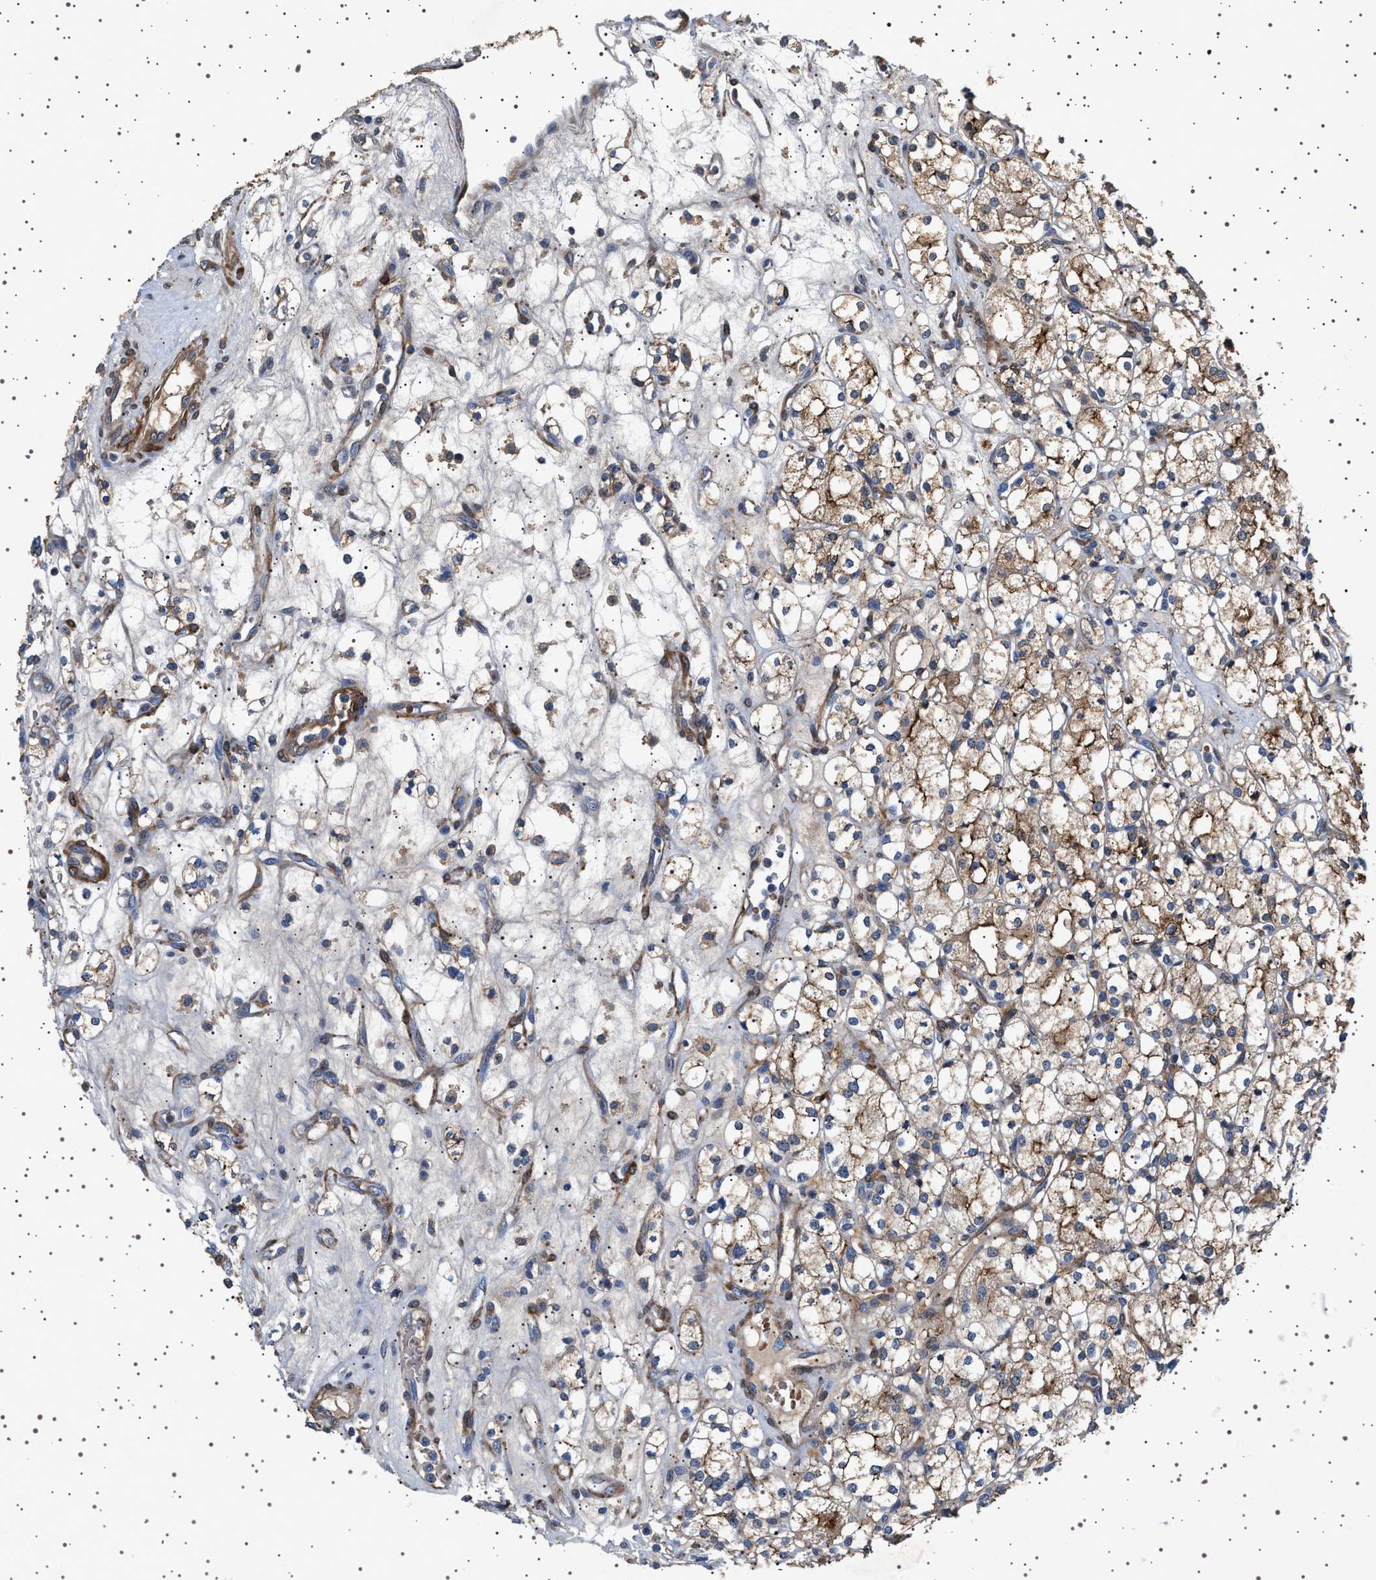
{"staining": {"intensity": "moderate", "quantity": ">75%", "location": "cytoplasmic/membranous"}, "tissue": "renal cancer", "cell_type": "Tumor cells", "image_type": "cancer", "snomed": [{"axis": "morphology", "description": "Adenocarcinoma, NOS"}, {"axis": "topography", "description": "Kidney"}], "caption": "This histopathology image exhibits immunohistochemistry (IHC) staining of renal adenocarcinoma, with medium moderate cytoplasmic/membranous staining in about >75% of tumor cells.", "gene": "GUCY1B1", "patient": {"sex": "male", "age": 77}}